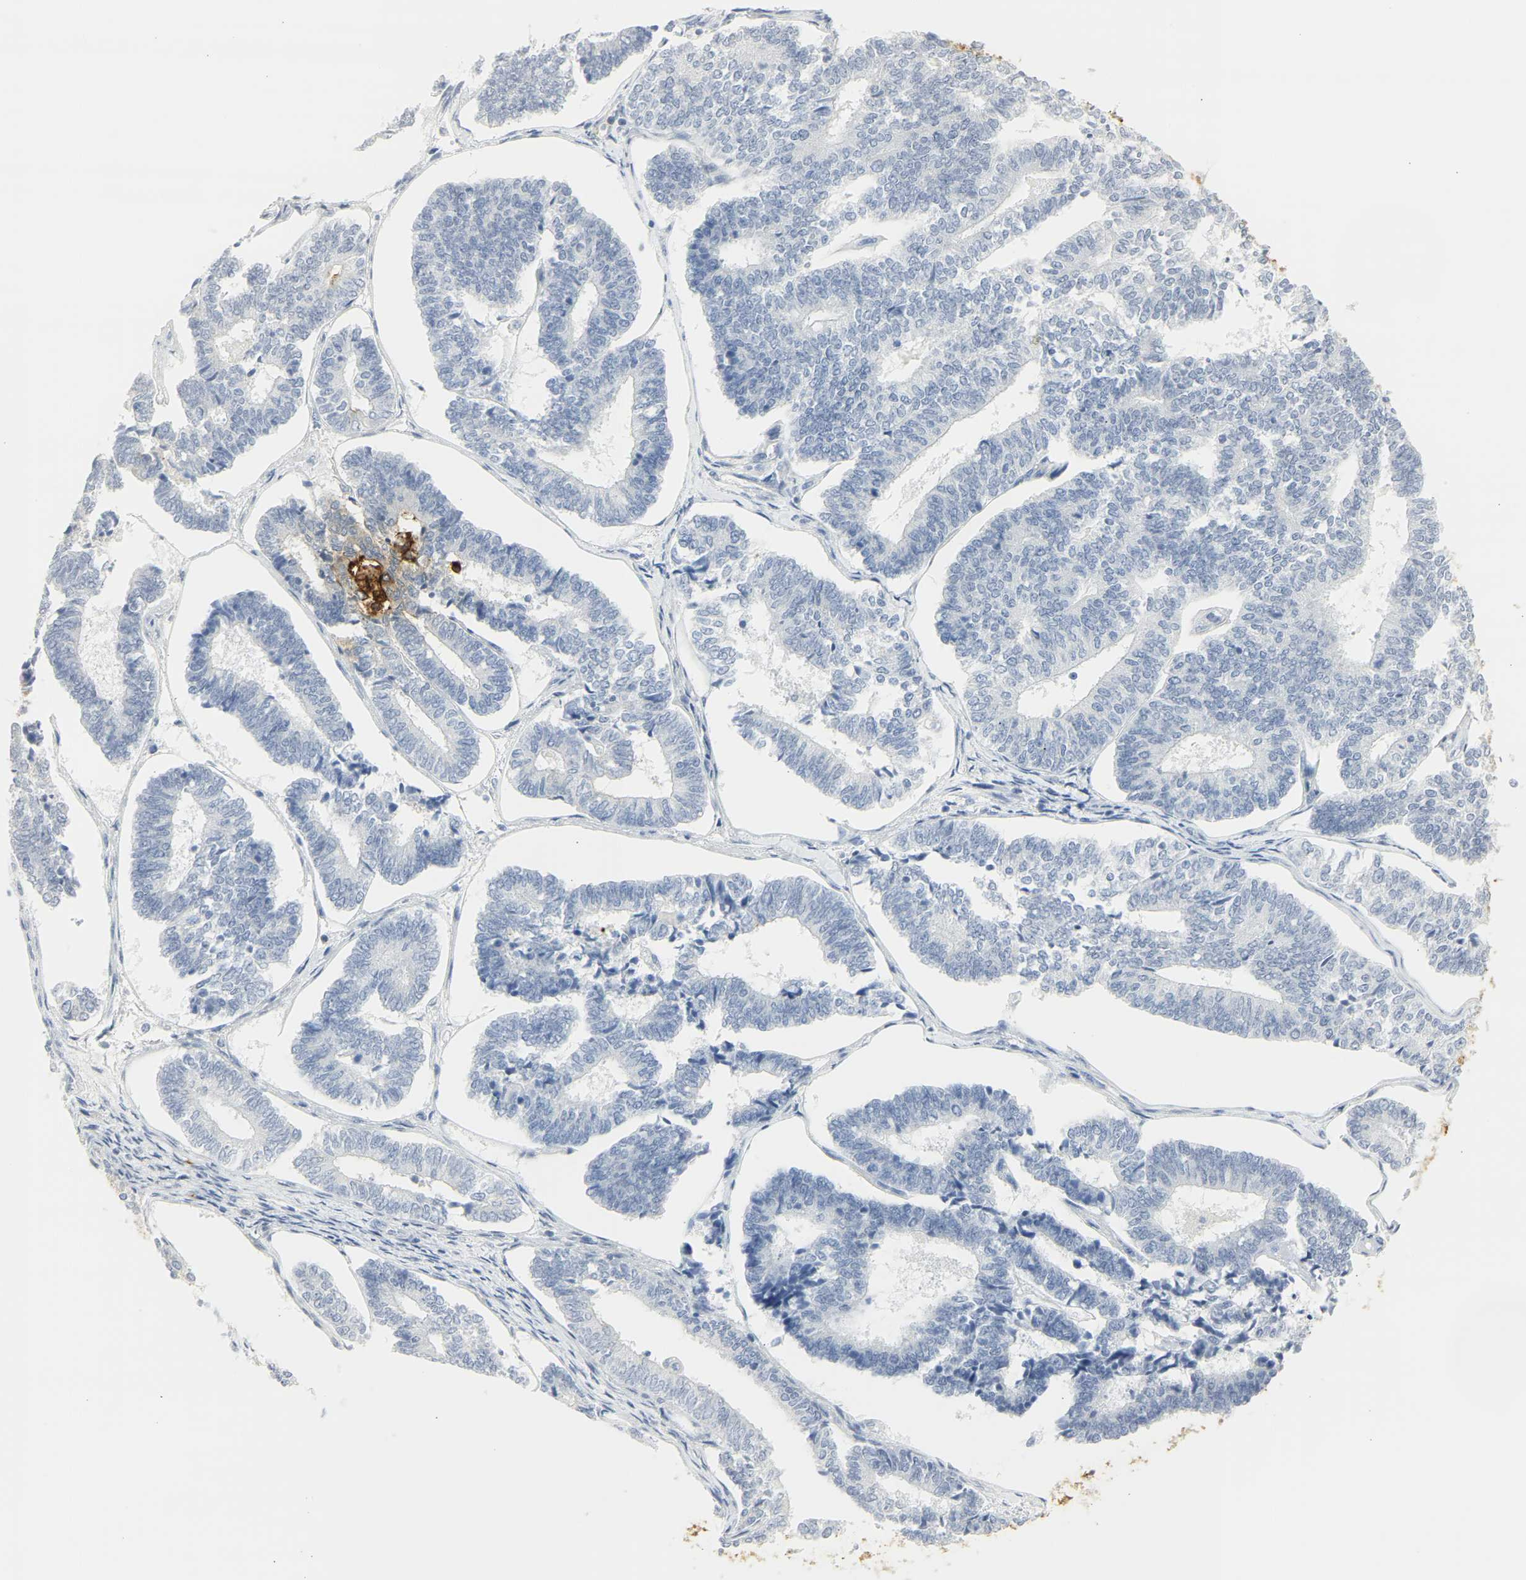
{"staining": {"intensity": "negative", "quantity": "none", "location": "none"}, "tissue": "endometrial cancer", "cell_type": "Tumor cells", "image_type": "cancer", "snomed": [{"axis": "morphology", "description": "Adenocarcinoma, NOS"}, {"axis": "topography", "description": "Endometrium"}], "caption": "Immunohistochemical staining of adenocarcinoma (endometrial) displays no significant expression in tumor cells.", "gene": "CEACAM5", "patient": {"sex": "female", "age": 70}}